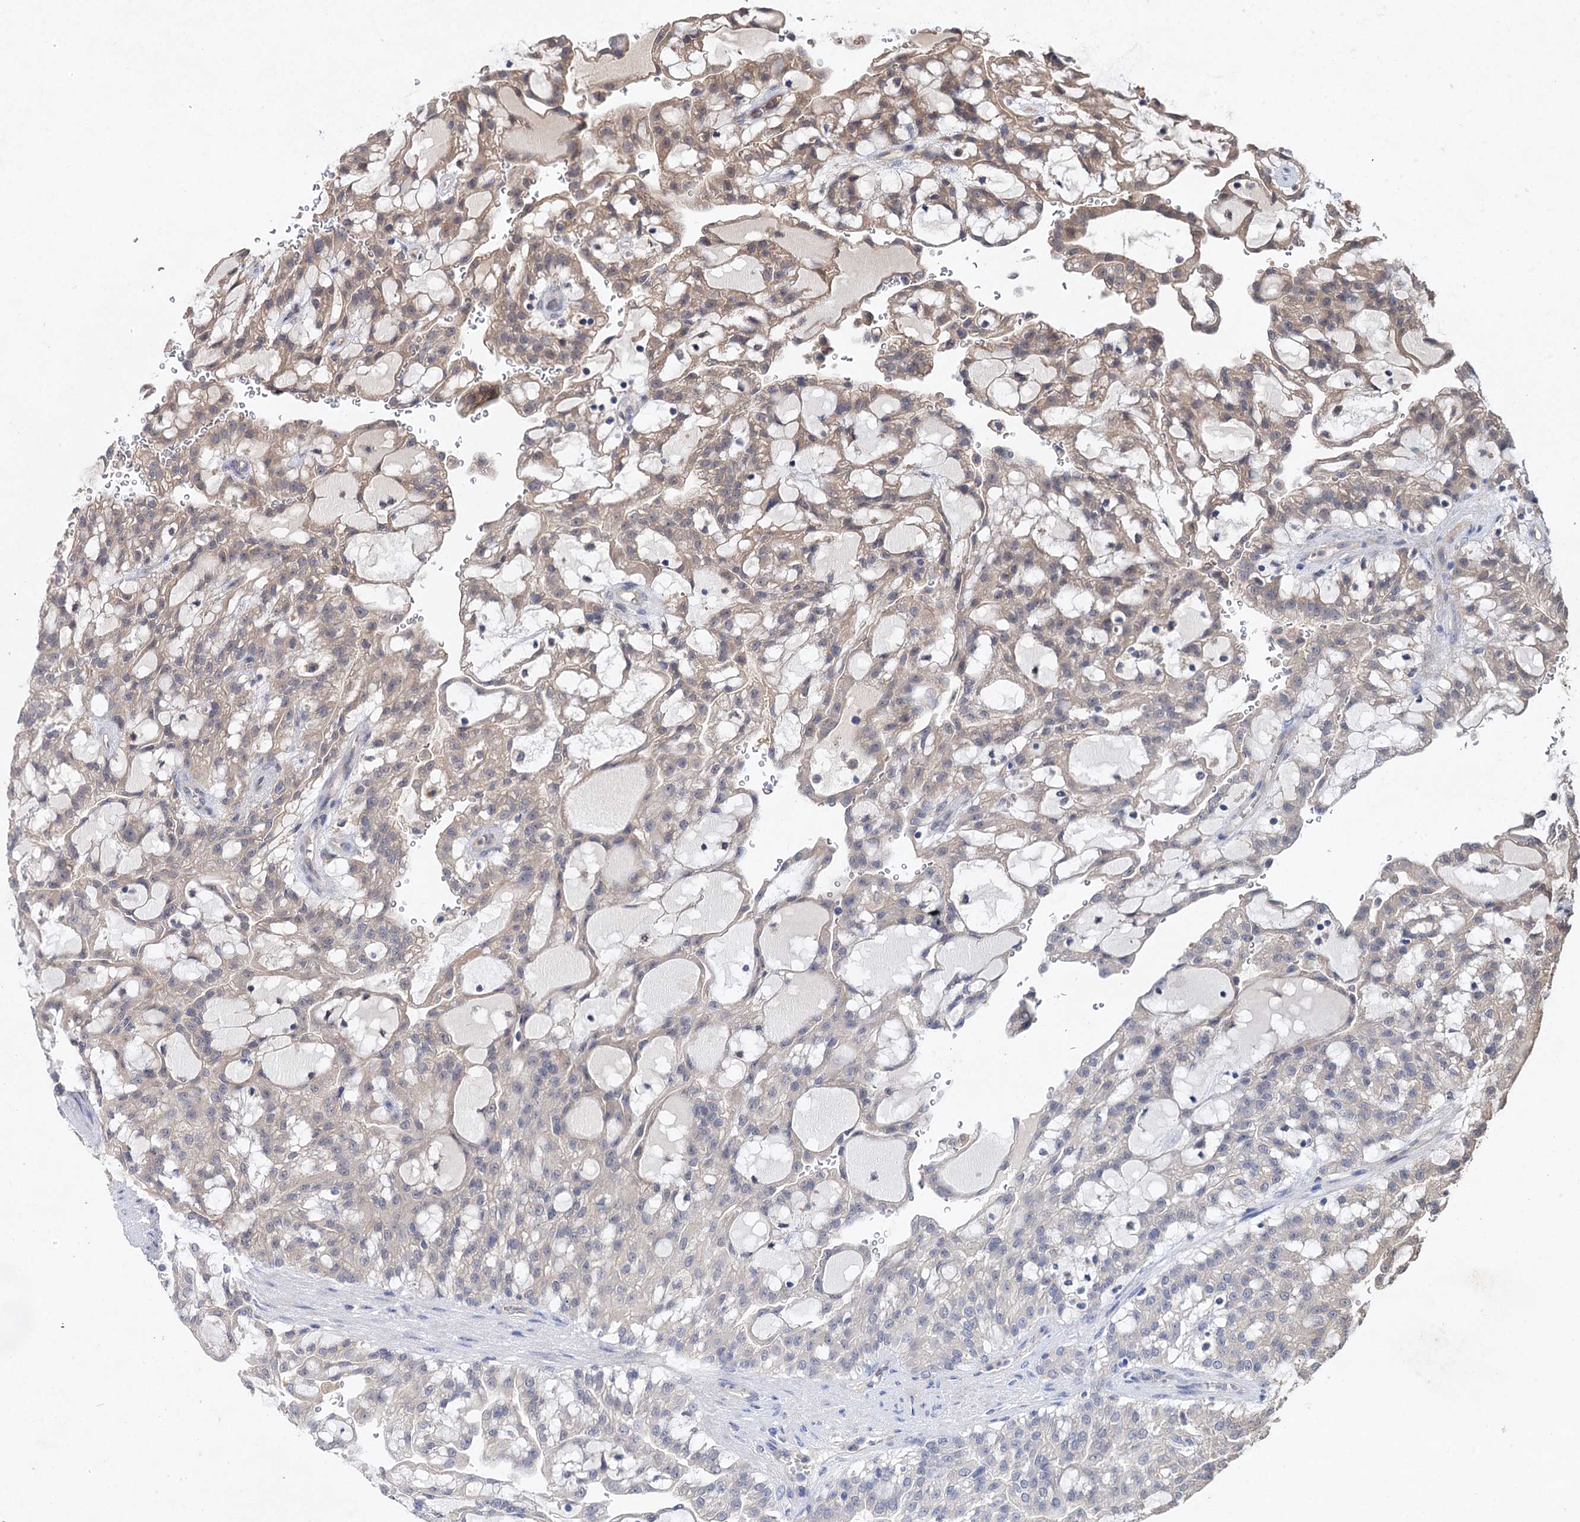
{"staining": {"intensity": "weak", "quantity": ">75%", "location": "cytoplasmic/membranous"}, "tissue": "renal cancer", "cell_type": "Tumor cells", "image_type": "cancer", "snomed": [{"axis": "morphology", "description": "Adenocarcinoma, NOS"}, {"axis": "topography", "description": "Kidney"}], "caption": "Protein expression analysis of human renal adenocarcinoma reveals weak cytoplasmic/membranous staining in approximately >75% of tumor cells. (DAB IHC, brown staining for protein, blue staining for nuclei).", "gene": "NUDCD2", "patient": {"sex": "male", "age": 63}}